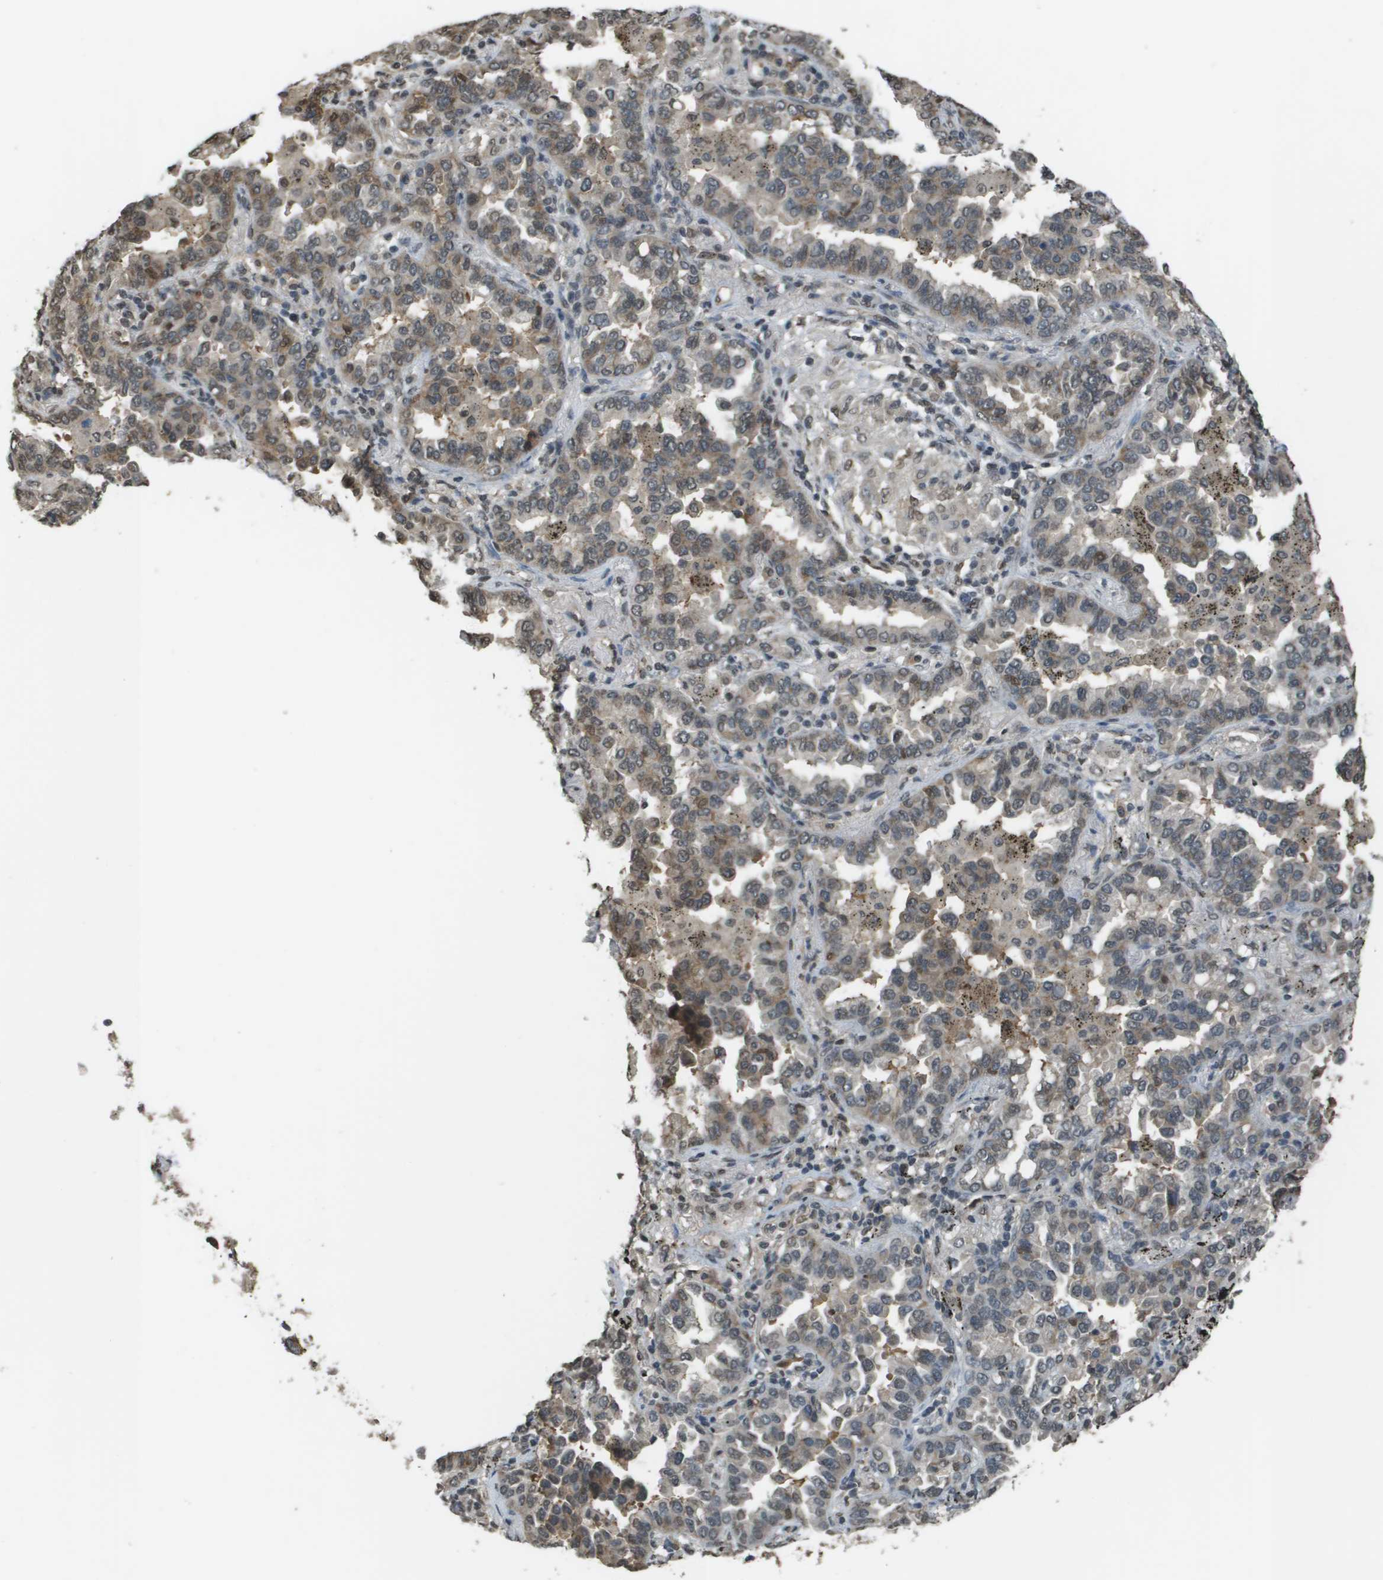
{"staining": {"intensity": "weak", "quantity": "25%-75%", "location": "cytoplasmic/membranous"}, "tissue": "lung cancer", "cell_type": "Tumor cells", "image_type": "cancer", "snomed": [{"axis": "morphology", "description": "Normal tissue, NOS"}, {"axis": "morphology", "description": "Adenocarcinoma, NOS"}, {"axis": "topography", "description": "Lung"}], "caption": "Brown immunohistochemical staining in lung cancer demonstrates weak cytoplasmic/membranous expression in about 25%-75% of tumor cells.", "gene": "NDRG2", "patient": {"sex": "male", "age": 59}}